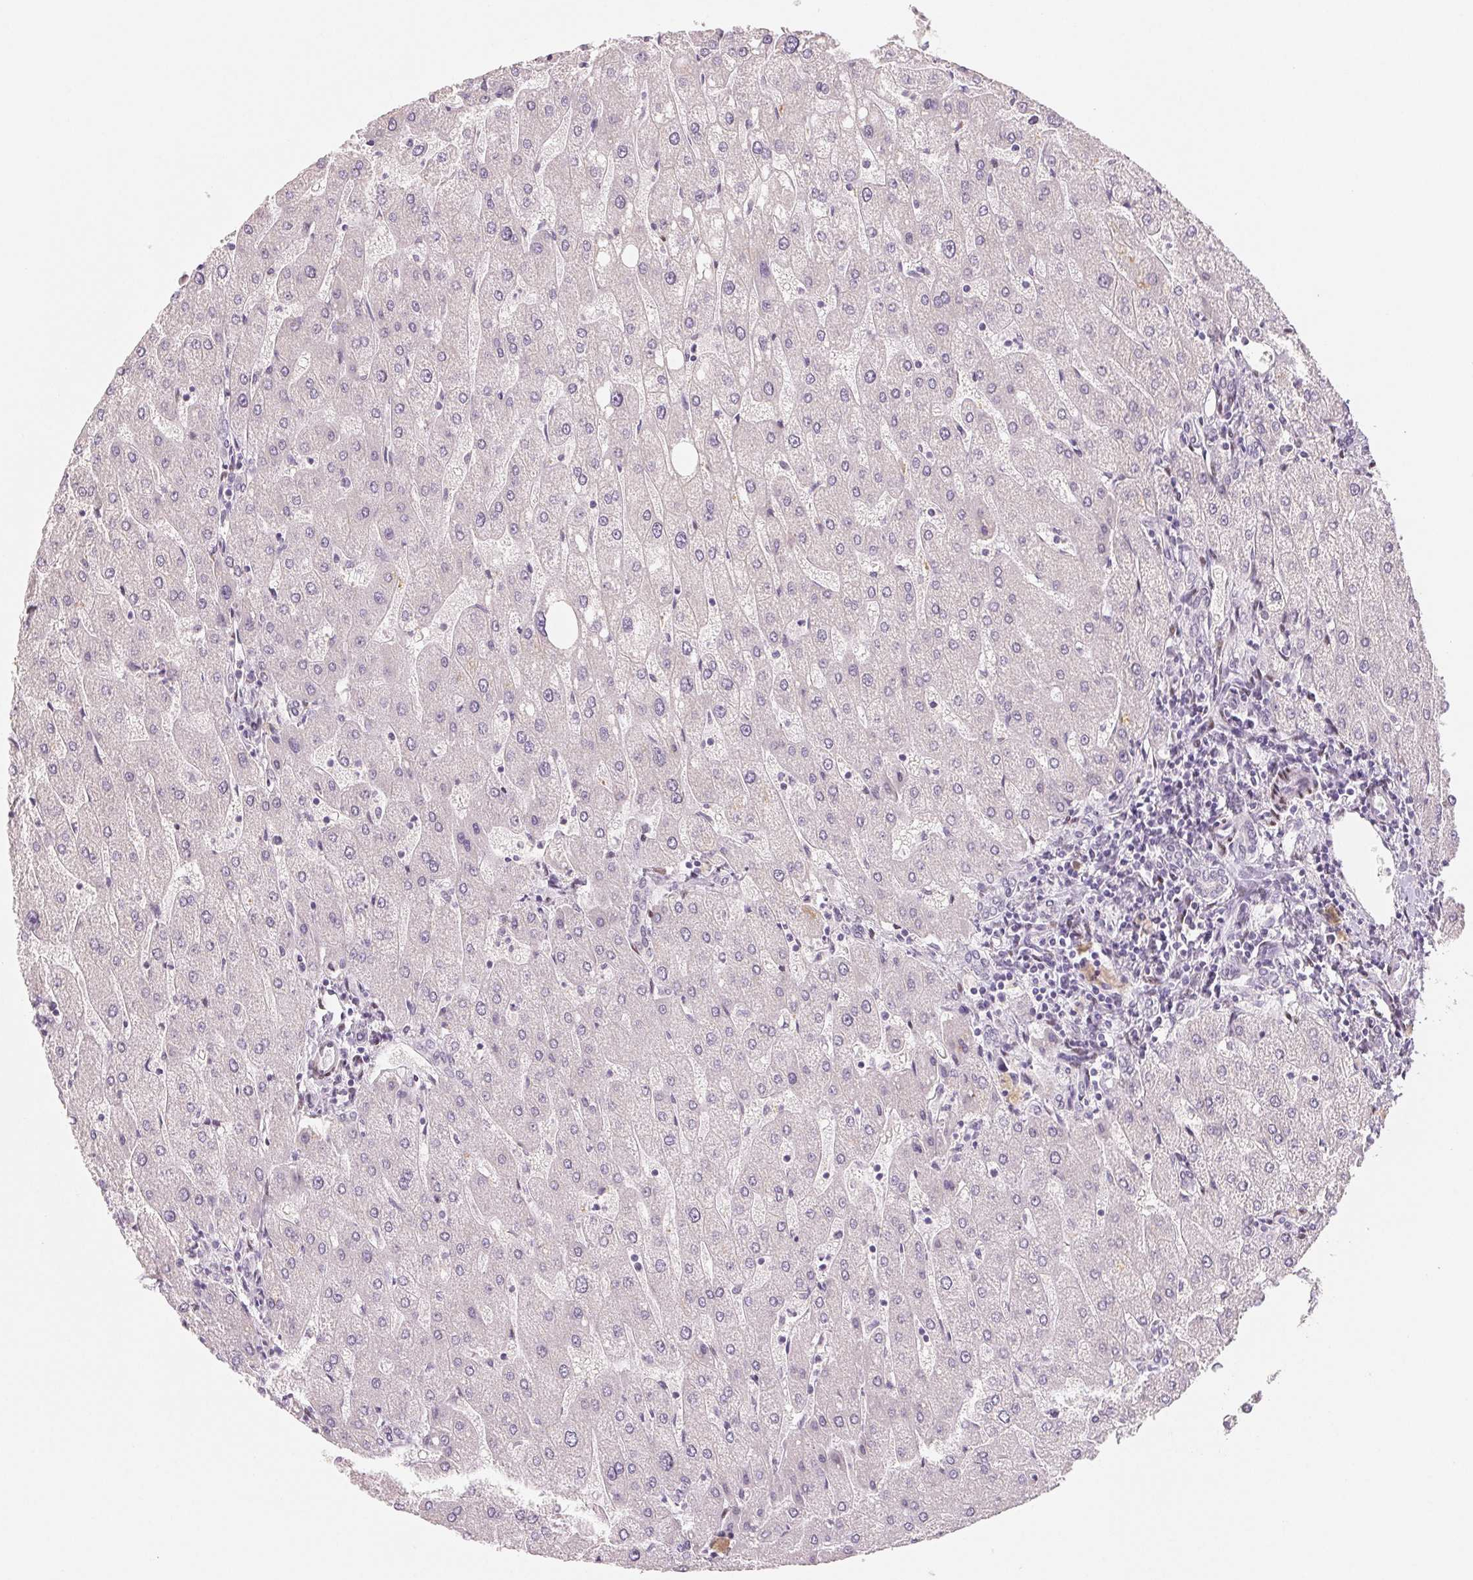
{"staining": {"intensity": "negative", "quantity": "none", "location": "none"}, "tissue": "liver", "cell_type": "Cholangiocytes", "image_type": "normal", "snomed": [{"axis": "morphology", "description": "Normal tissue, NOS"}, {"axis": "topography", "description": "Liver"}], "caption": "An image of liver stained for a protein shows no brown staining in cholangiocytes.", "gene": "SMARCD3", "patient": {"sex": "male", "age": 67}}